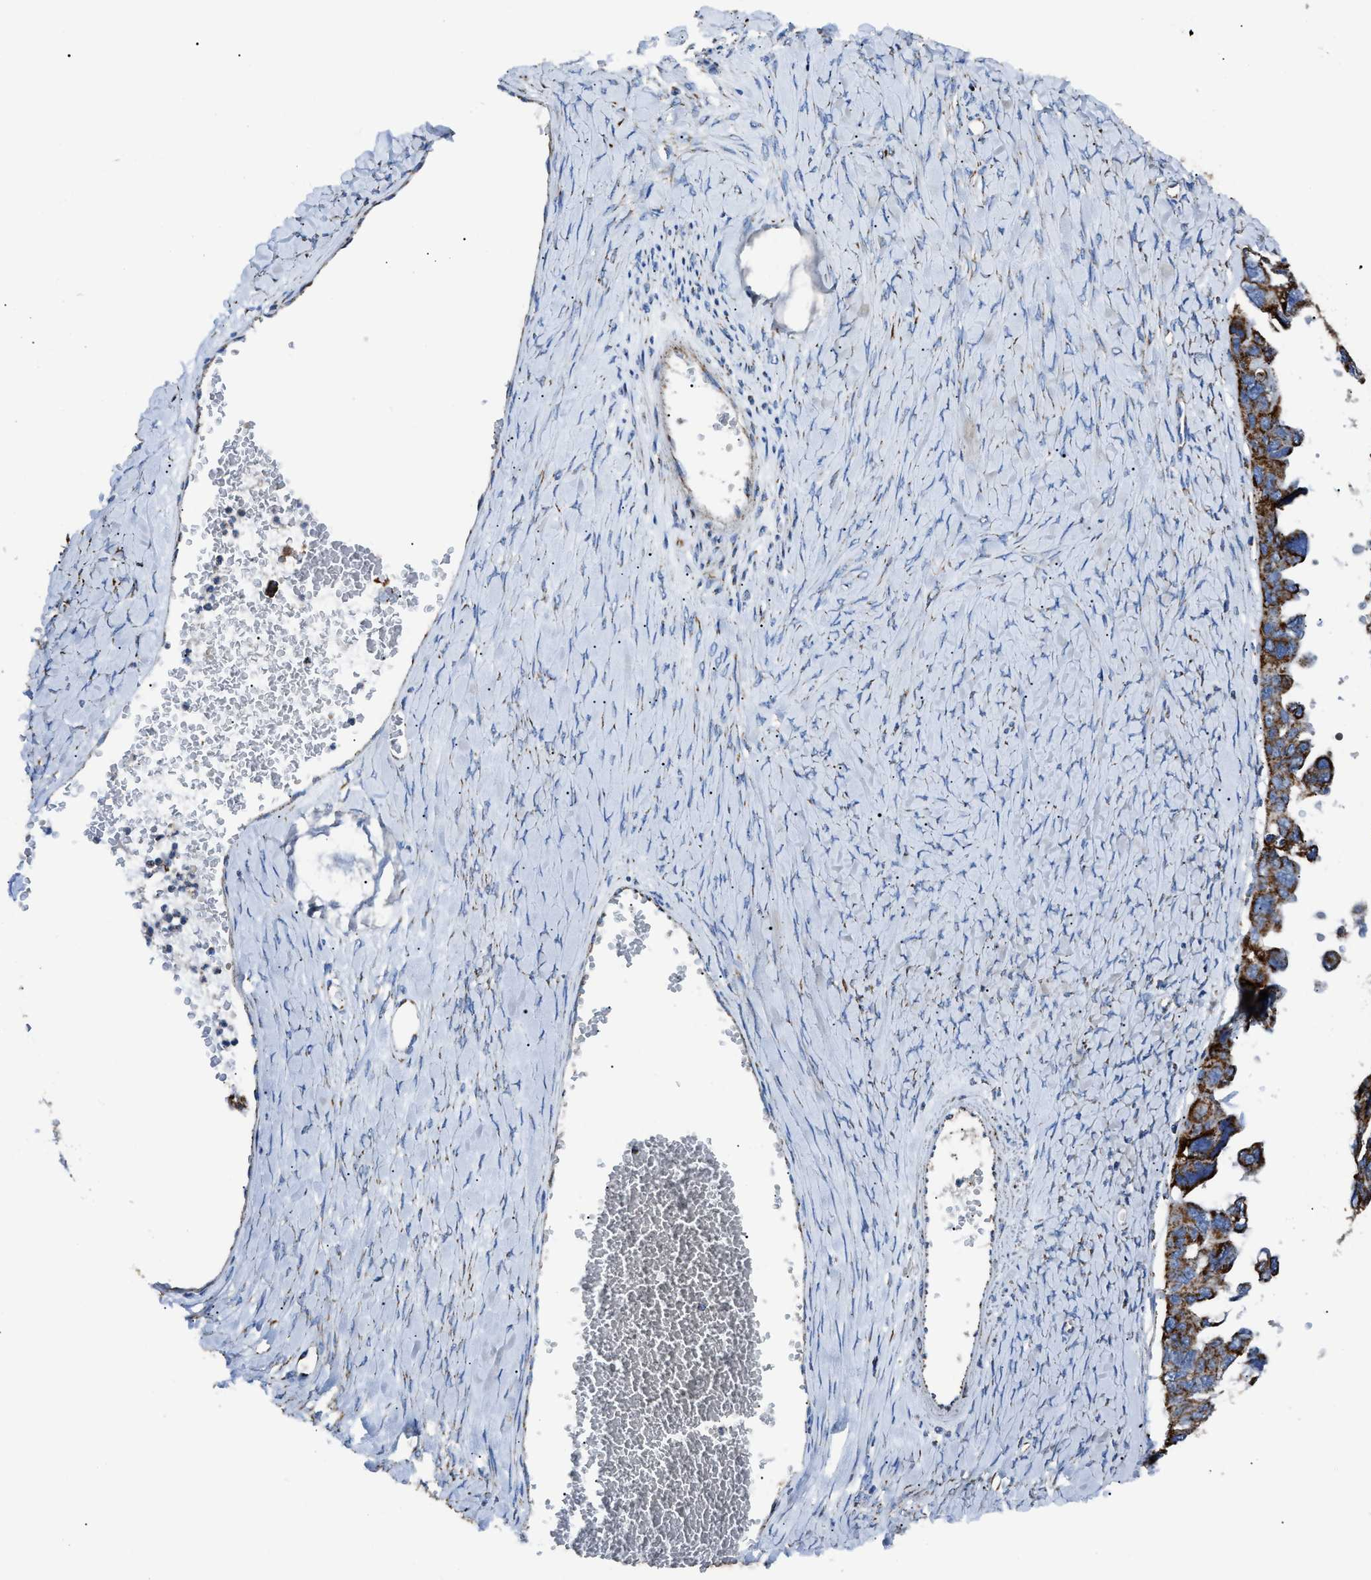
{"staining": {"intensity": "strong", "quantity": "25%-75%", "location": "cytoplasmic/membranous"}, "tissue": "ovarian cancer", "cell_type": "Tumor cells", "image_type": "cancer", "snomed": [{"axis": "morphology", "description": "Cystadenocarcinoma, serous, NOS"}, {"axis": "topography", "description": "Ovary"}], "caption": "The image shows immunohistochemical staining of serous cystadenocarcinoma (ovarian). There is strong cytoplasmic/membranous expression is seen in about 25%-75% of tumor cells.", "gene": "PHB2", "patient": {"sex": "female", "age": 79}}